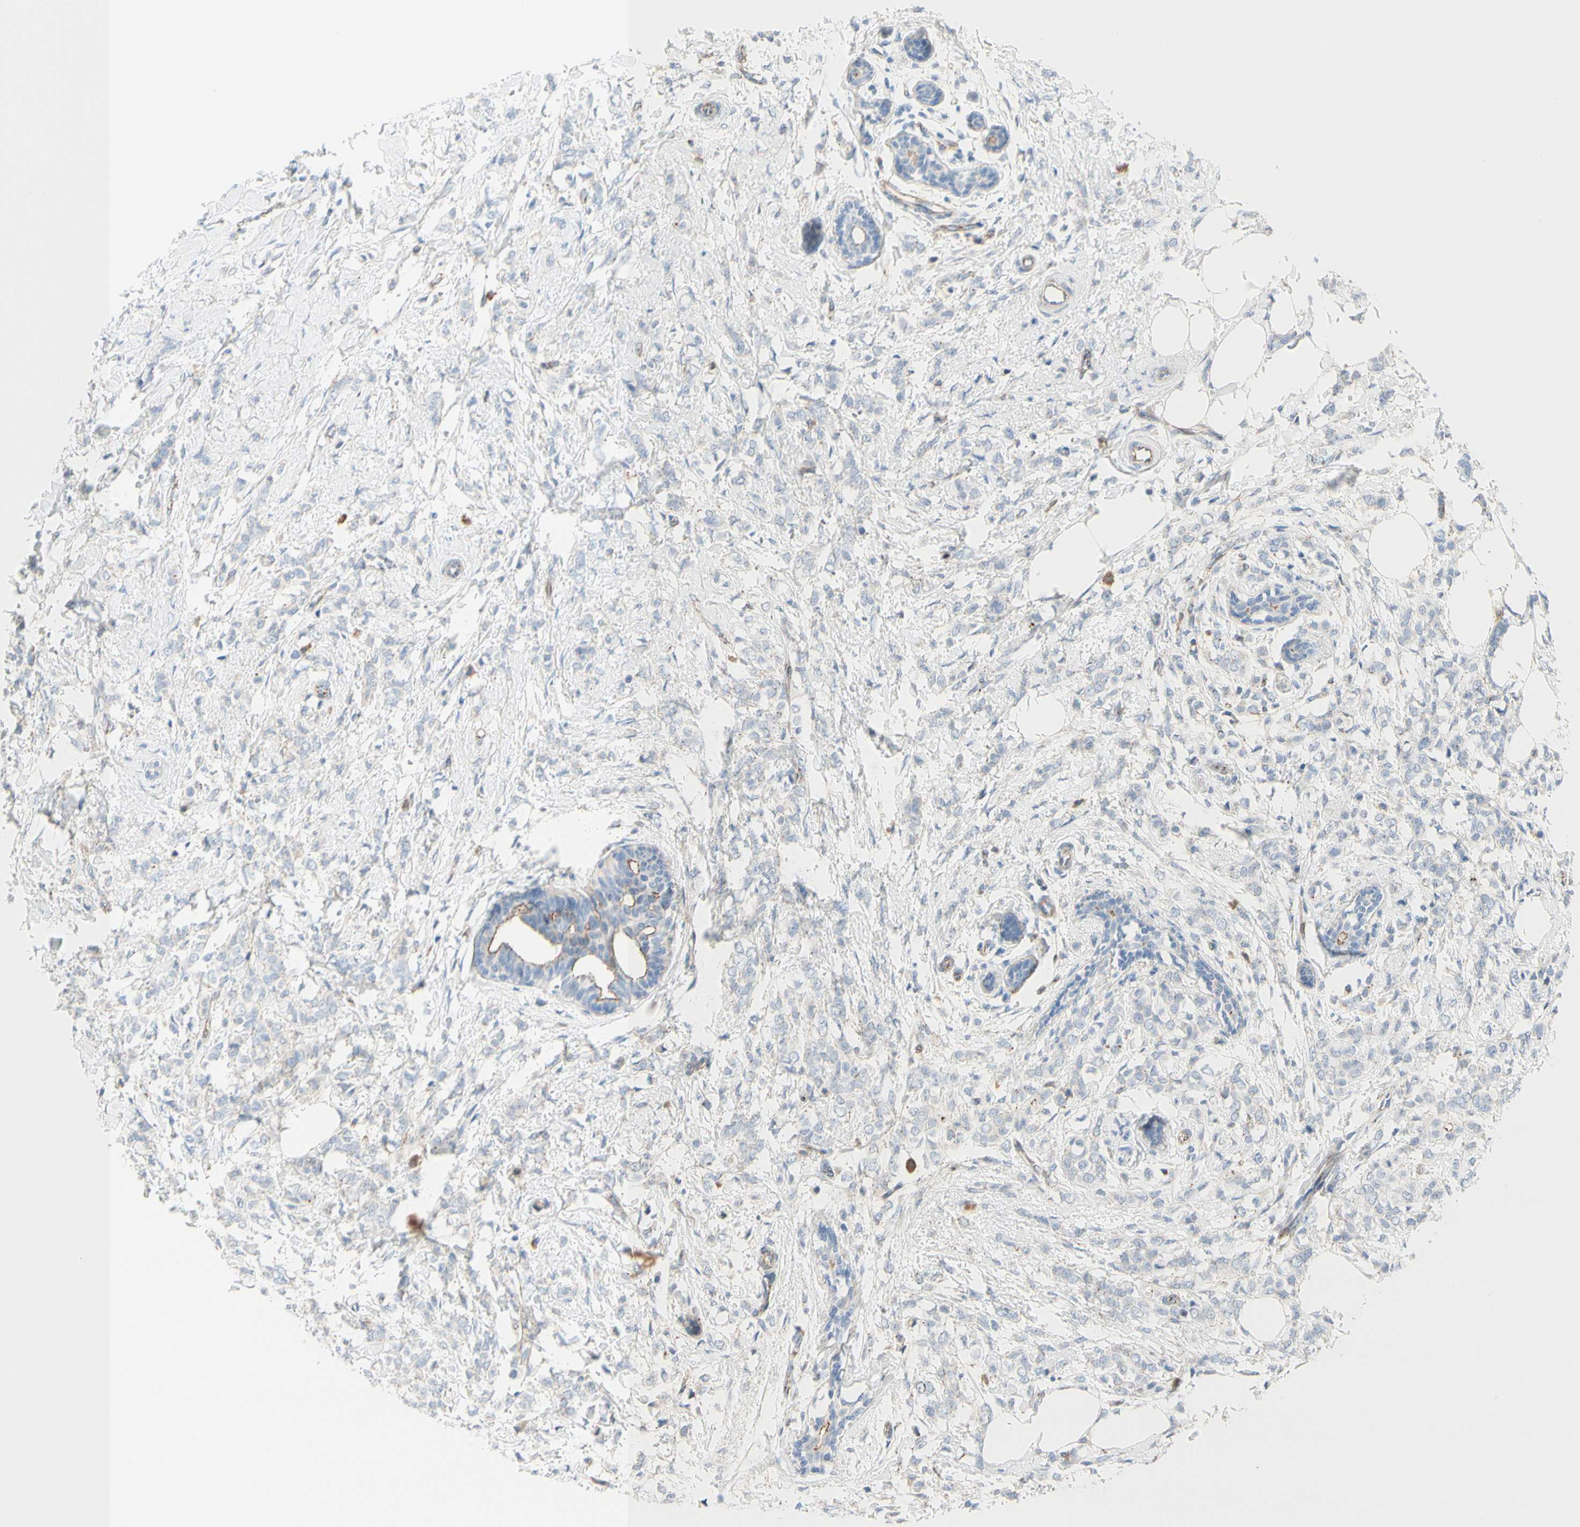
{"staining": {"intensity": "weak", "quantity": "<25%", "location": "cytoplasmic/membranous"}, "tissue": "breast cancer", "cell_type": "Tumor cells", "image_type": "cancer", "snomed": [{"axis": "morphology", "description": "Lobular carcinoma, in situ"}, {"axis": "morphology", "description": "Lobular carcinoma"}, {"axis": "topography", "description": "Breast"}], "caption": "Immunohistochemical staining of breast cancer (lobular carcinoma in situ) demonstrates no significant expression in tumor cells.", "gene": "TJP1", "patient": {"sex": "female", "age": 41}}